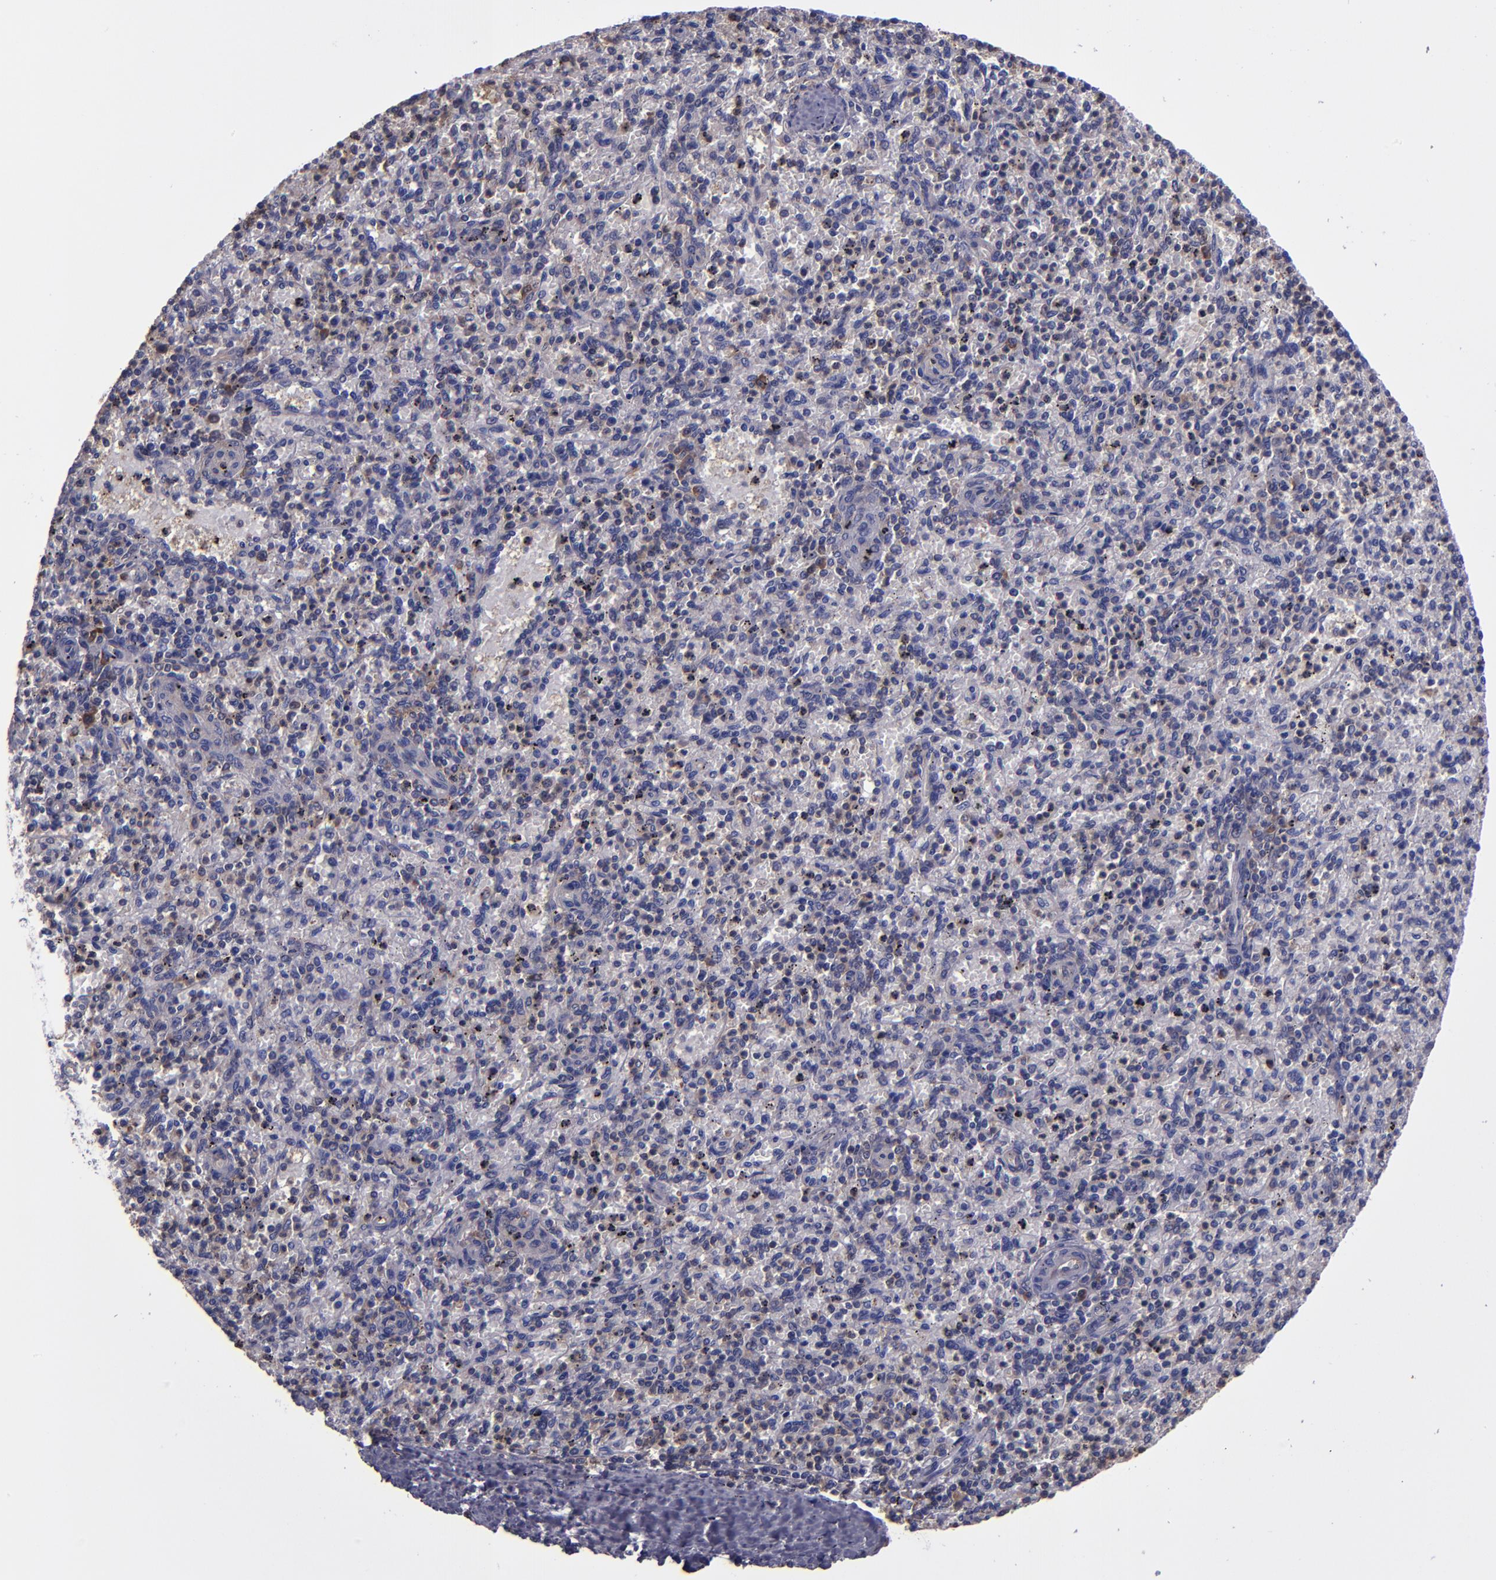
{"staining": {"intensity": "weak", "quantity": "<25%", "location": "cytoplasmic/membranous"}, "tissue": "spleen", "cell_type": "Cells in red pulp", "image_type": "normal", "snomed": [{"axis": "morphology", "description": "Normal tissue, NOS"}, {"axis": "topography", "description": "Spleen"}], "caption": "DAB immunohistochemical staining of normal spleen exhibits no significant staining in cells in red pulp.", "gene": "CARS1", "patient": {"sex": "male", "age": 72}}